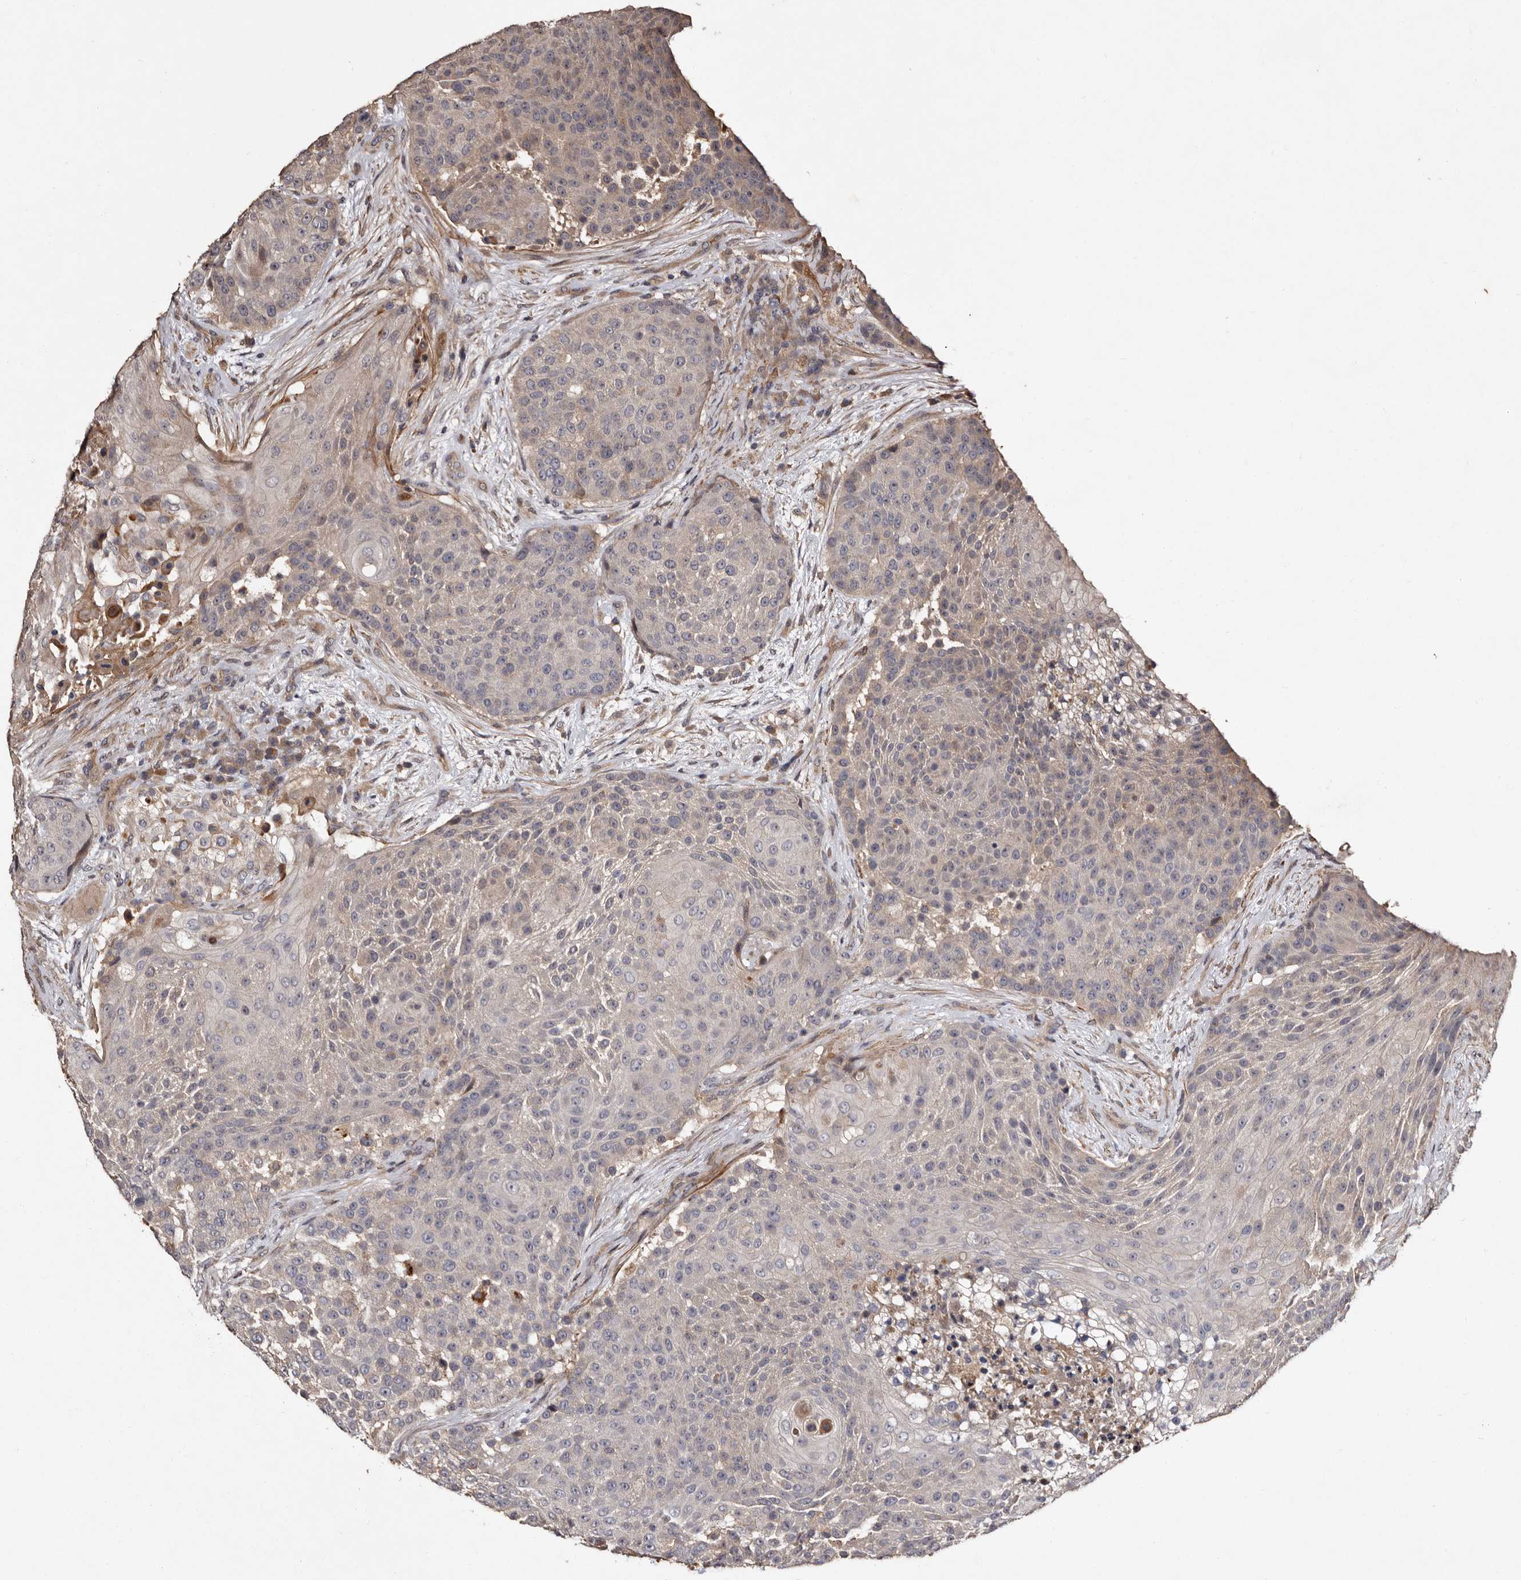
{"staining": {"intensity": "weak", "quantity": "<25%", "location": "cytoplasmic/membranous"}, "tissue": "urothelial cancer", "cell_type": "Tumor cells", "image_type": "cancer", "snomed": [{"axis": "morphology", "description": "Urothelial carcinoma, High grade"}, {"axis": "topography", "description": "Urinary bladder"}], "caption": "Immunohistochemistry photomicrograph of human urothelial cancer stained for a protein (brown), which shows no staining in tumor cells.", "gene": "PRKD3", "patient": {"sex": "female", "age": 63}}